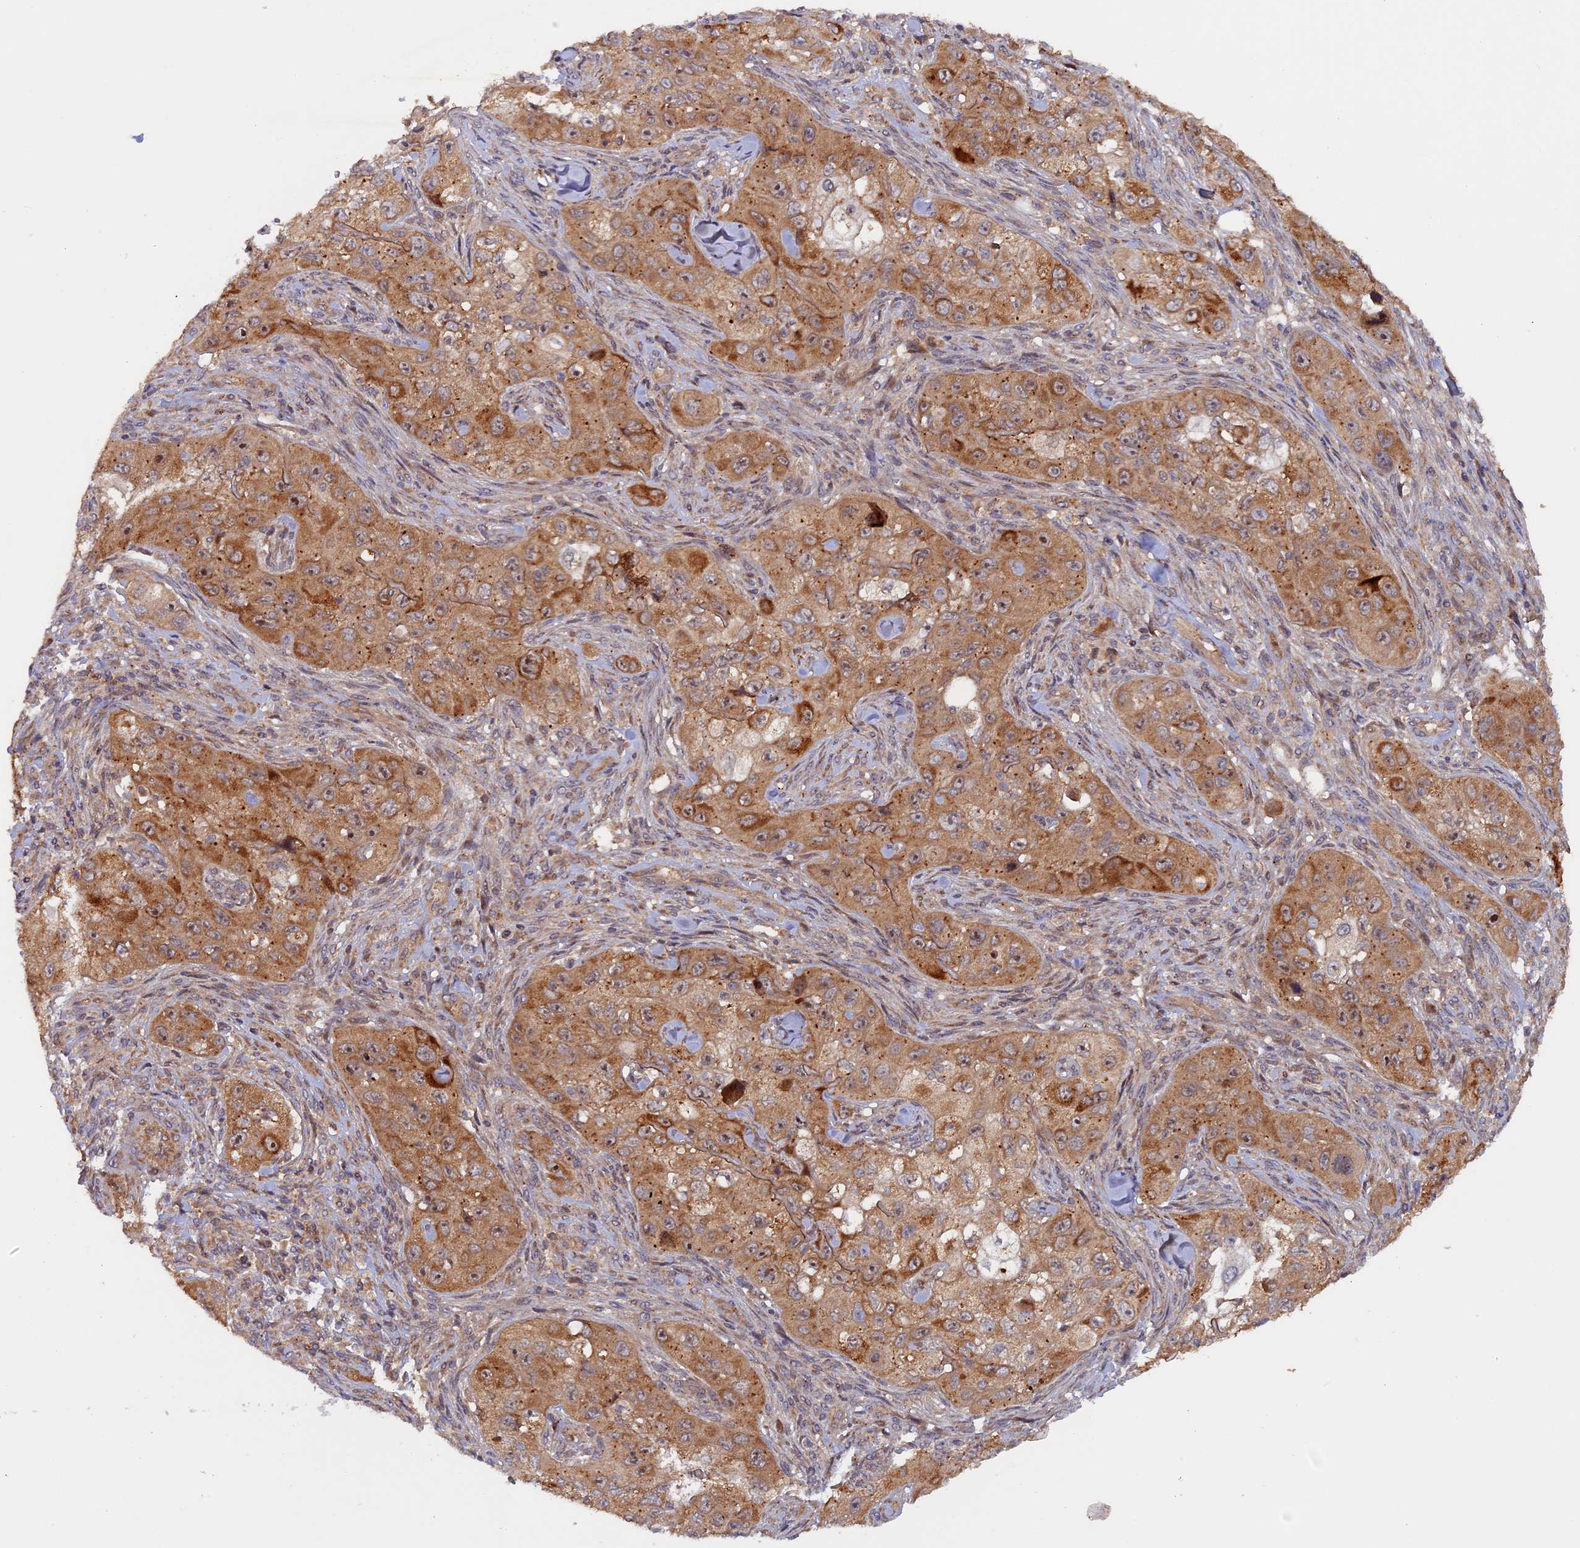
{"staining": {"intensity": "moderate", "quantity": ">75%", "location": "cytoplasmic/membranous"}, "tissue": "skin cancer", "cell_type": "Tumor cells", "image_type": "cancer", "snomed": [{"axis": "morphology", "description": "Squamous cell carcinoma, NOS"}, {"axis": "topography", "description": "Skin"}, {"axis": "topography", "description": "Subcutis"}], "caption": "Immunohistochemical staining of squamous cell carcinoma (skin) reveals medium levels of moderate cytoplasmic/membranous protein staining in about >75% of tumor cells.", "gene": "FERMT1", "patient": {"sex": "male", "age": 73}}